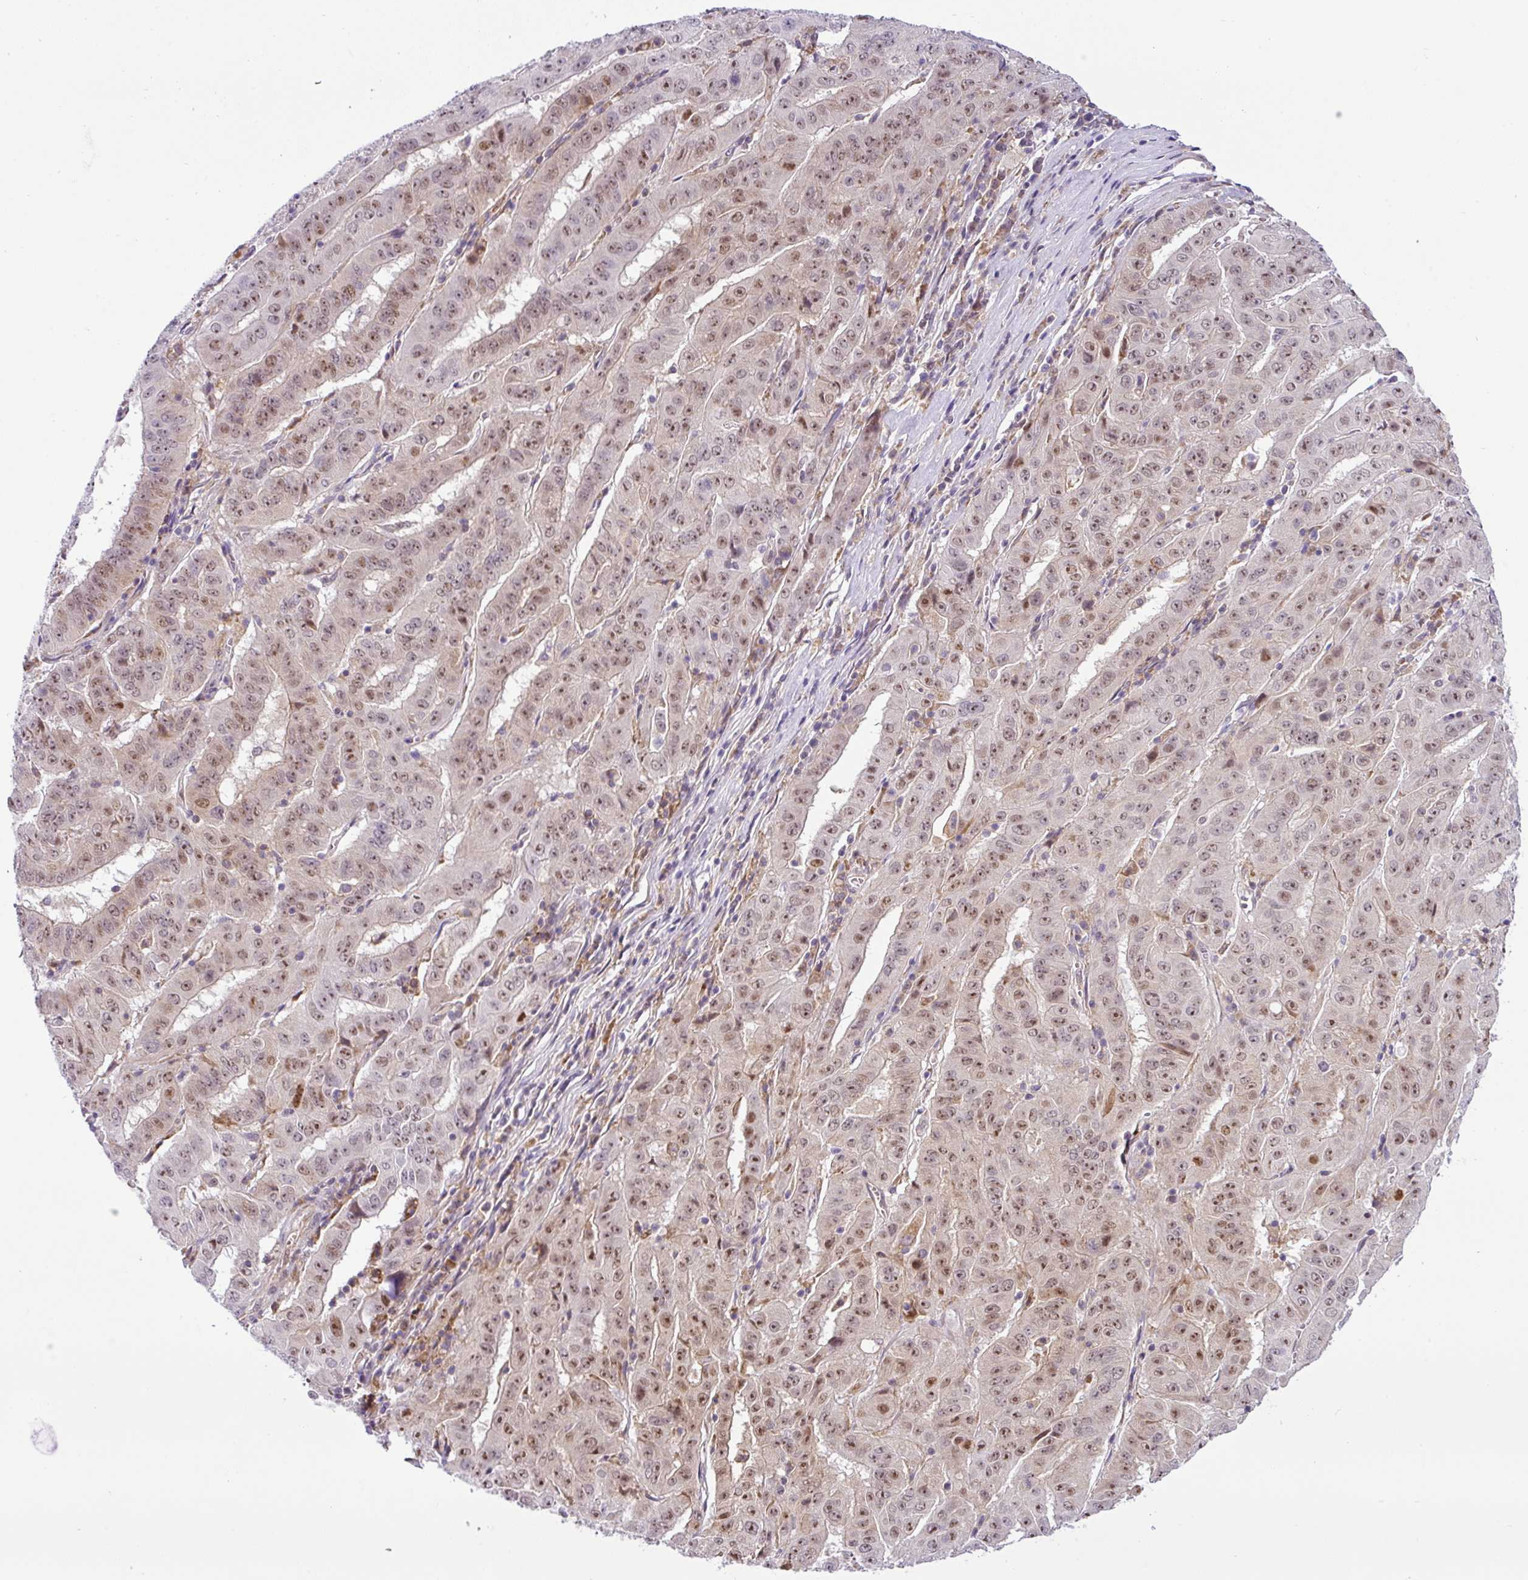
{"staining": {"intensity": "moderate", "quantity": ">75%", "location": "nuclear"}, "tissue": "pancreatic cancer", "cell_type": "Tumor cells", "image_type": "cancer", "snomed": [{"axis": "morphology", "description": "Adenocarcinoma, NOS"}, {"axis": "topography", "description": "Pancreas"}], "caption": "Pancreatic adenocarcinoma stained for a protein displays moderate nuclear positivity in tumor cells.", "gene": "NDUFB2", "patient": {"sex": "male", "age": 63}}